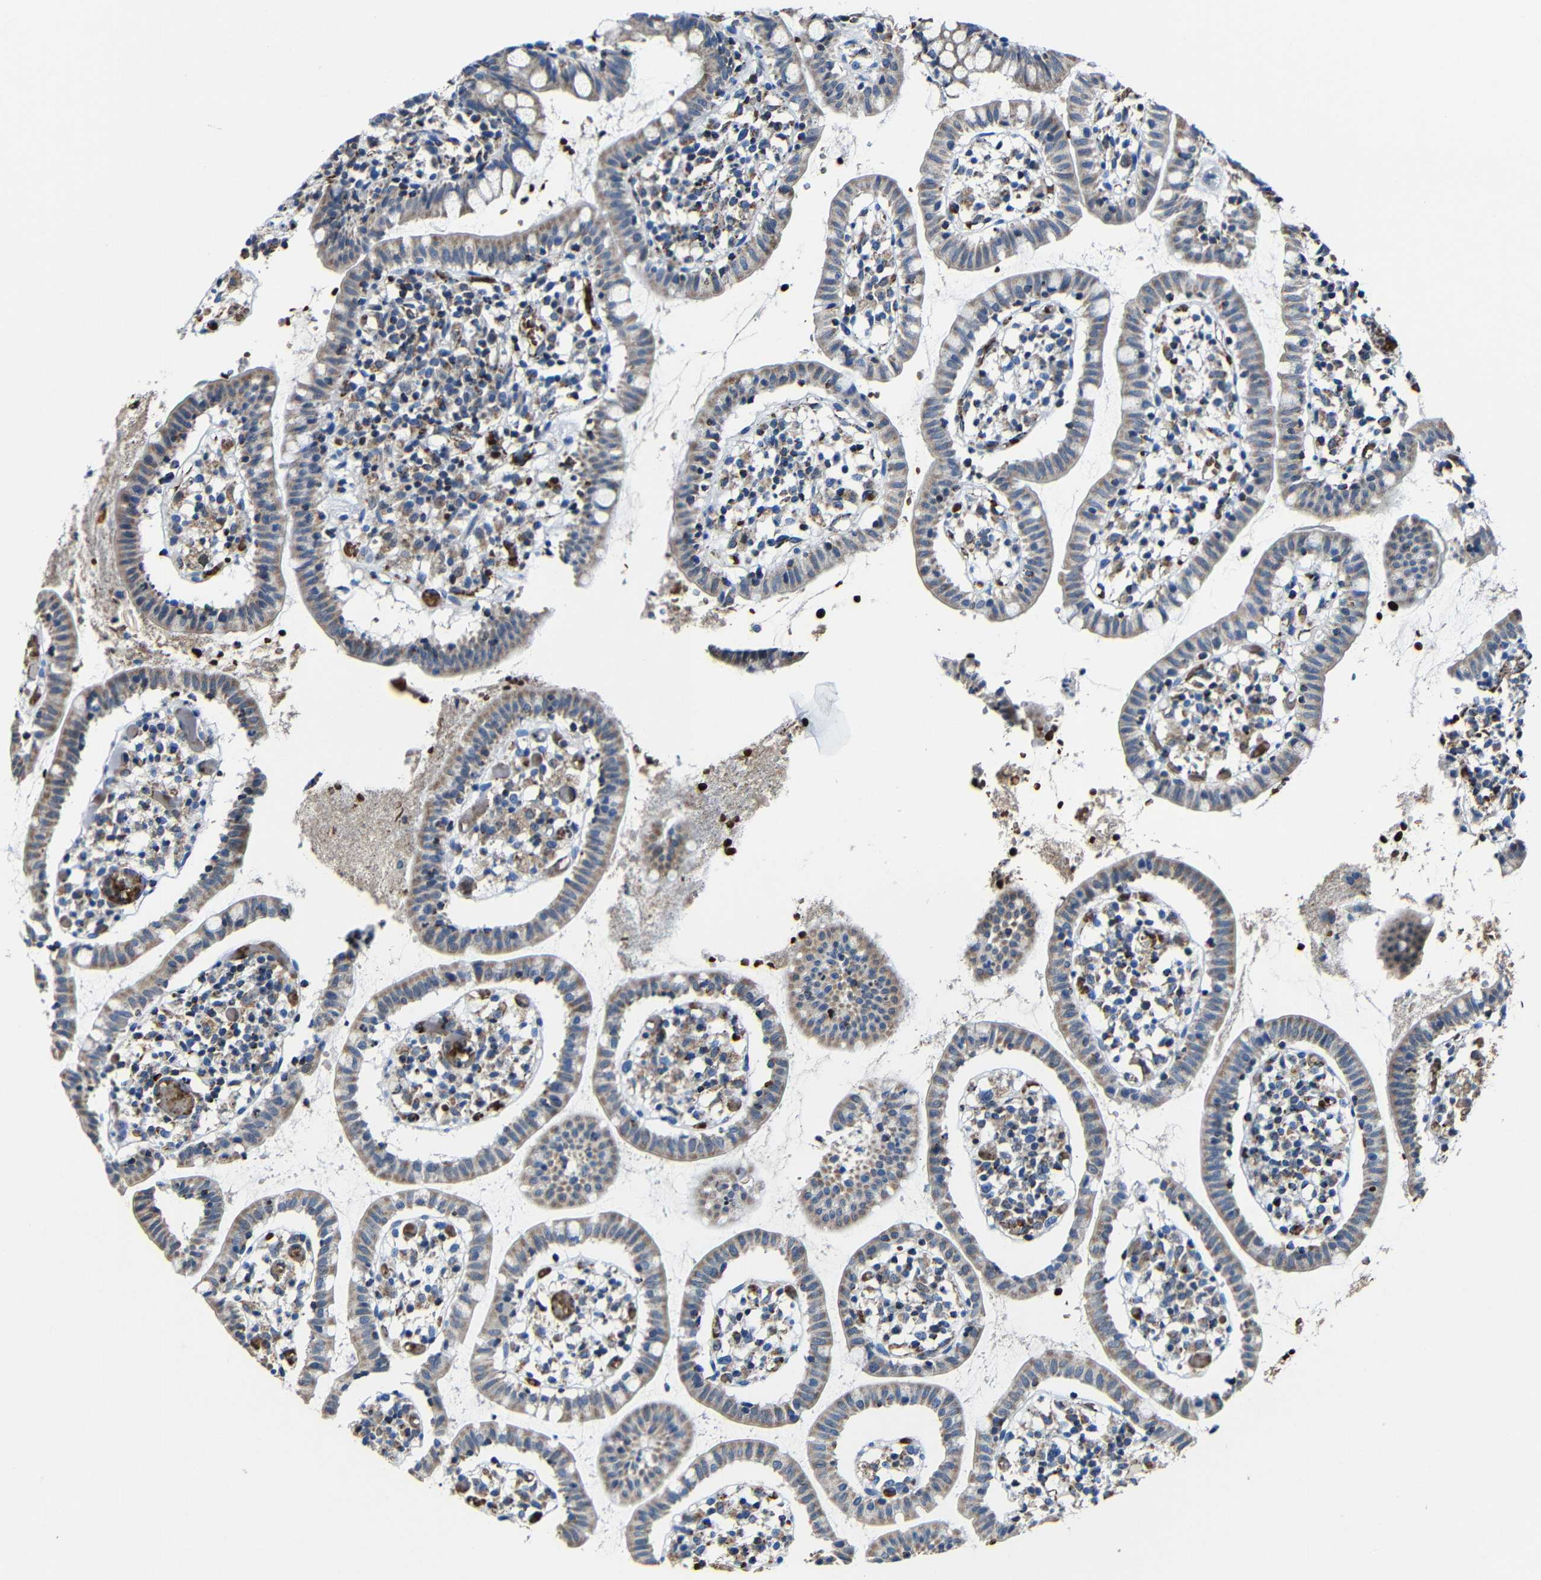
{"staining": {"intensity": "weak", "quantity": "25%-75%", "location": "cytoplasmic/membranous"}, "tissue": "small intestine", "cell_type": "Glandular cells", "image_type": "normal", "snomed": [{"axis": "morphology", "description": "Normal tissue, NOS"}, {"axis": "morphology", "description": "Cystadenocarcinoma, serous, Metastatic site"}, {"axis": "topography", "description": "Small intestine"}], "caption": "IHC staining of benign small intestine, which displays low levels of weak cytoplasmic/membranous expression in approximately 25%-75% of glandular cells indicating weak cytoplasmic/membranous protein expression. The staining was performed using DAB (3,3'-diaminobenzidine) (brown) for protein detection and nuclei were counterstained in hematoxylin (blue).", "gene": "CA5B", "patient": {"sex": "female", "age": 61}}